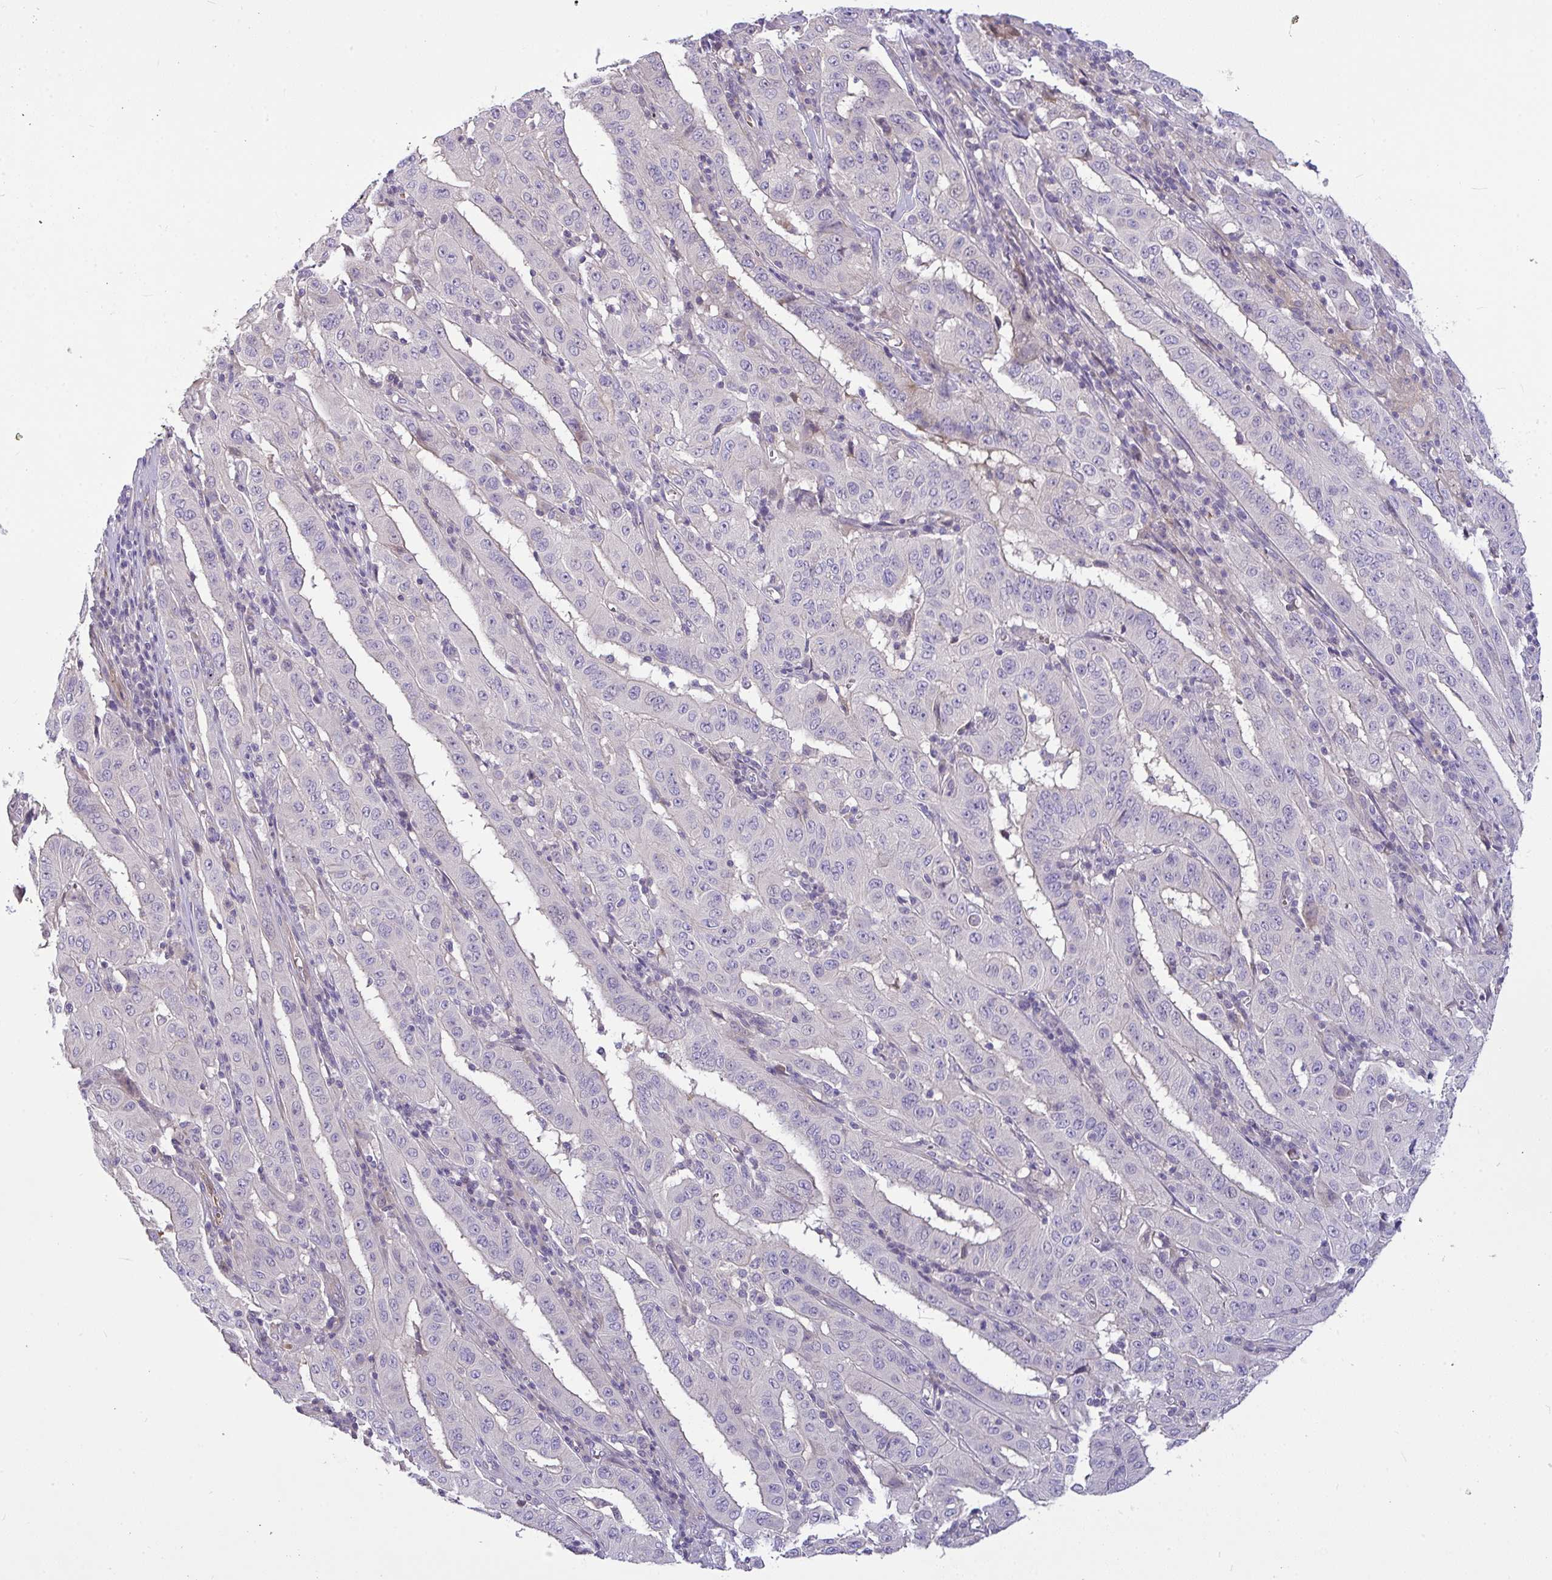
{"staining": {"intensity": "negative", "quantity": "none", "location": "none"}, "tissue": "pancreatic cancer", "cell_type": "Tumor cells", "image_type": "cancer", "snomed": [{"axis": "morphology", "description": "Adenocarcinoma, NOS"}, {"axis": "topography", "description": "Pancreas"}], "caption": "This histopathology image is of pancreatic adenocarcinoma stained with immunohistochemistry to label a protein in brown with the nuclei are counter-stained blue. There is no positivity in tumor cells.", "gene": "MOCS1", "patient": {"sex": "male", "age": 63}}